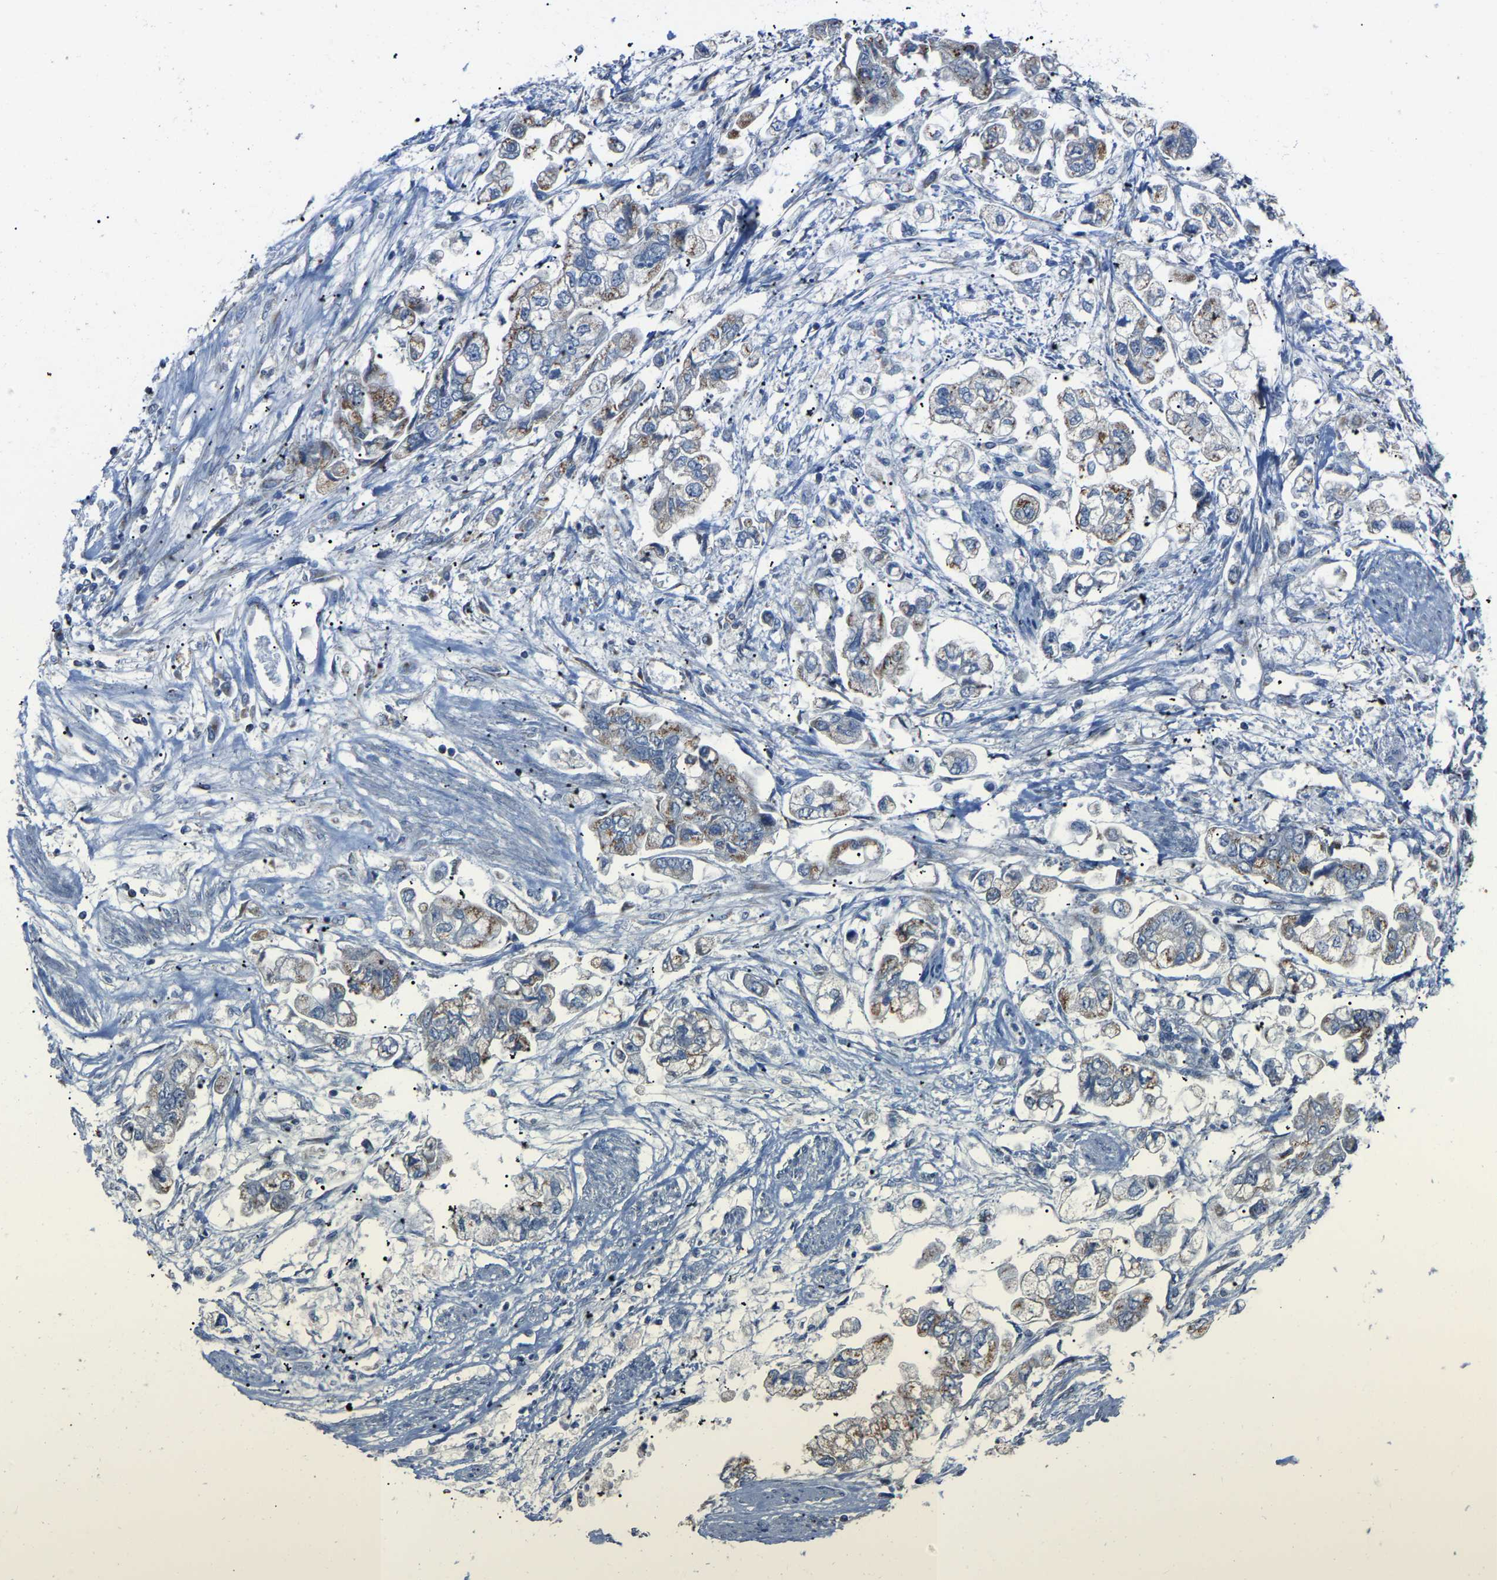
{"staining": {"intensity": "moderate", "quantity": "<25%", "location": "cytoplasmic/membranous"}, "tissue": "stomach cancer", "cell_type": "Tumor cells", "image_type": "cancer", "snomed": [{"axis": "morphology", "description": "Normal tissue, NOS"}, {"axis": "morphology", "description": "Adenocarcinoma, NOS"}, {"axis": "topography", "description": "Stomach"}], "caption": "A brown stain highlights moderate cytoplasmic/membranous positivity of a protein in human stomach adenocarcinoma tumor cells.", "gene": "CANT1", "patient": {"sex": "male", "age": 62}}